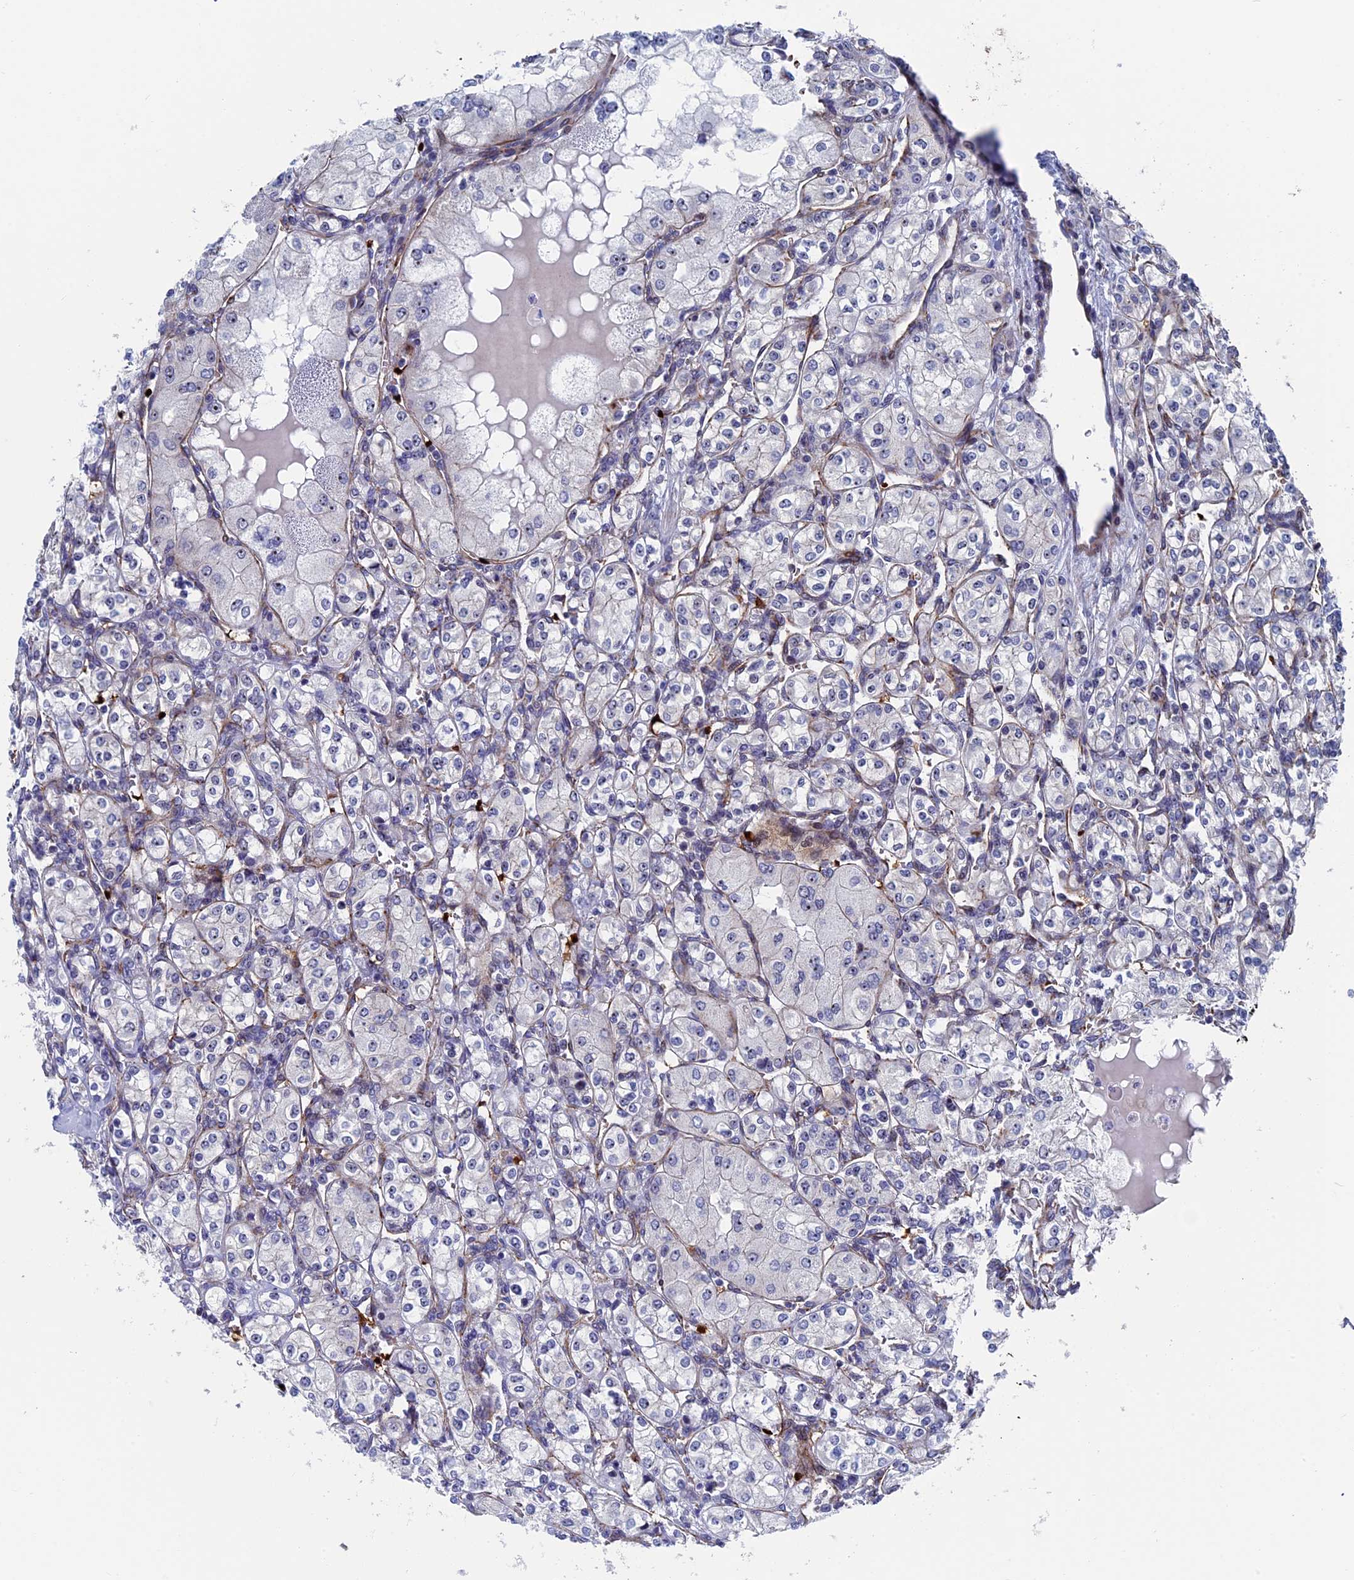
{"staining": {"intensity": "negative", "quantity": "none", "location": "none"}, "tissue": "renal cancer", "cell_type": "Tumor cells", "image_type": "cancer", "snomed": [{"axis": "morphology", "description": "Adenocarcinoma, NOS"}, {"axis": "topography", "description": "Kidney"}], "caption": "IHC image of neoplastic tissue: renal cancer stained with DAB reveals no significant protein positivity in tumor cells. (Immunohistochemistry, brightfield microscopy, high magnification).", "gene": "EXOSC9", "patient": {"sex": "male", "age": 77}}